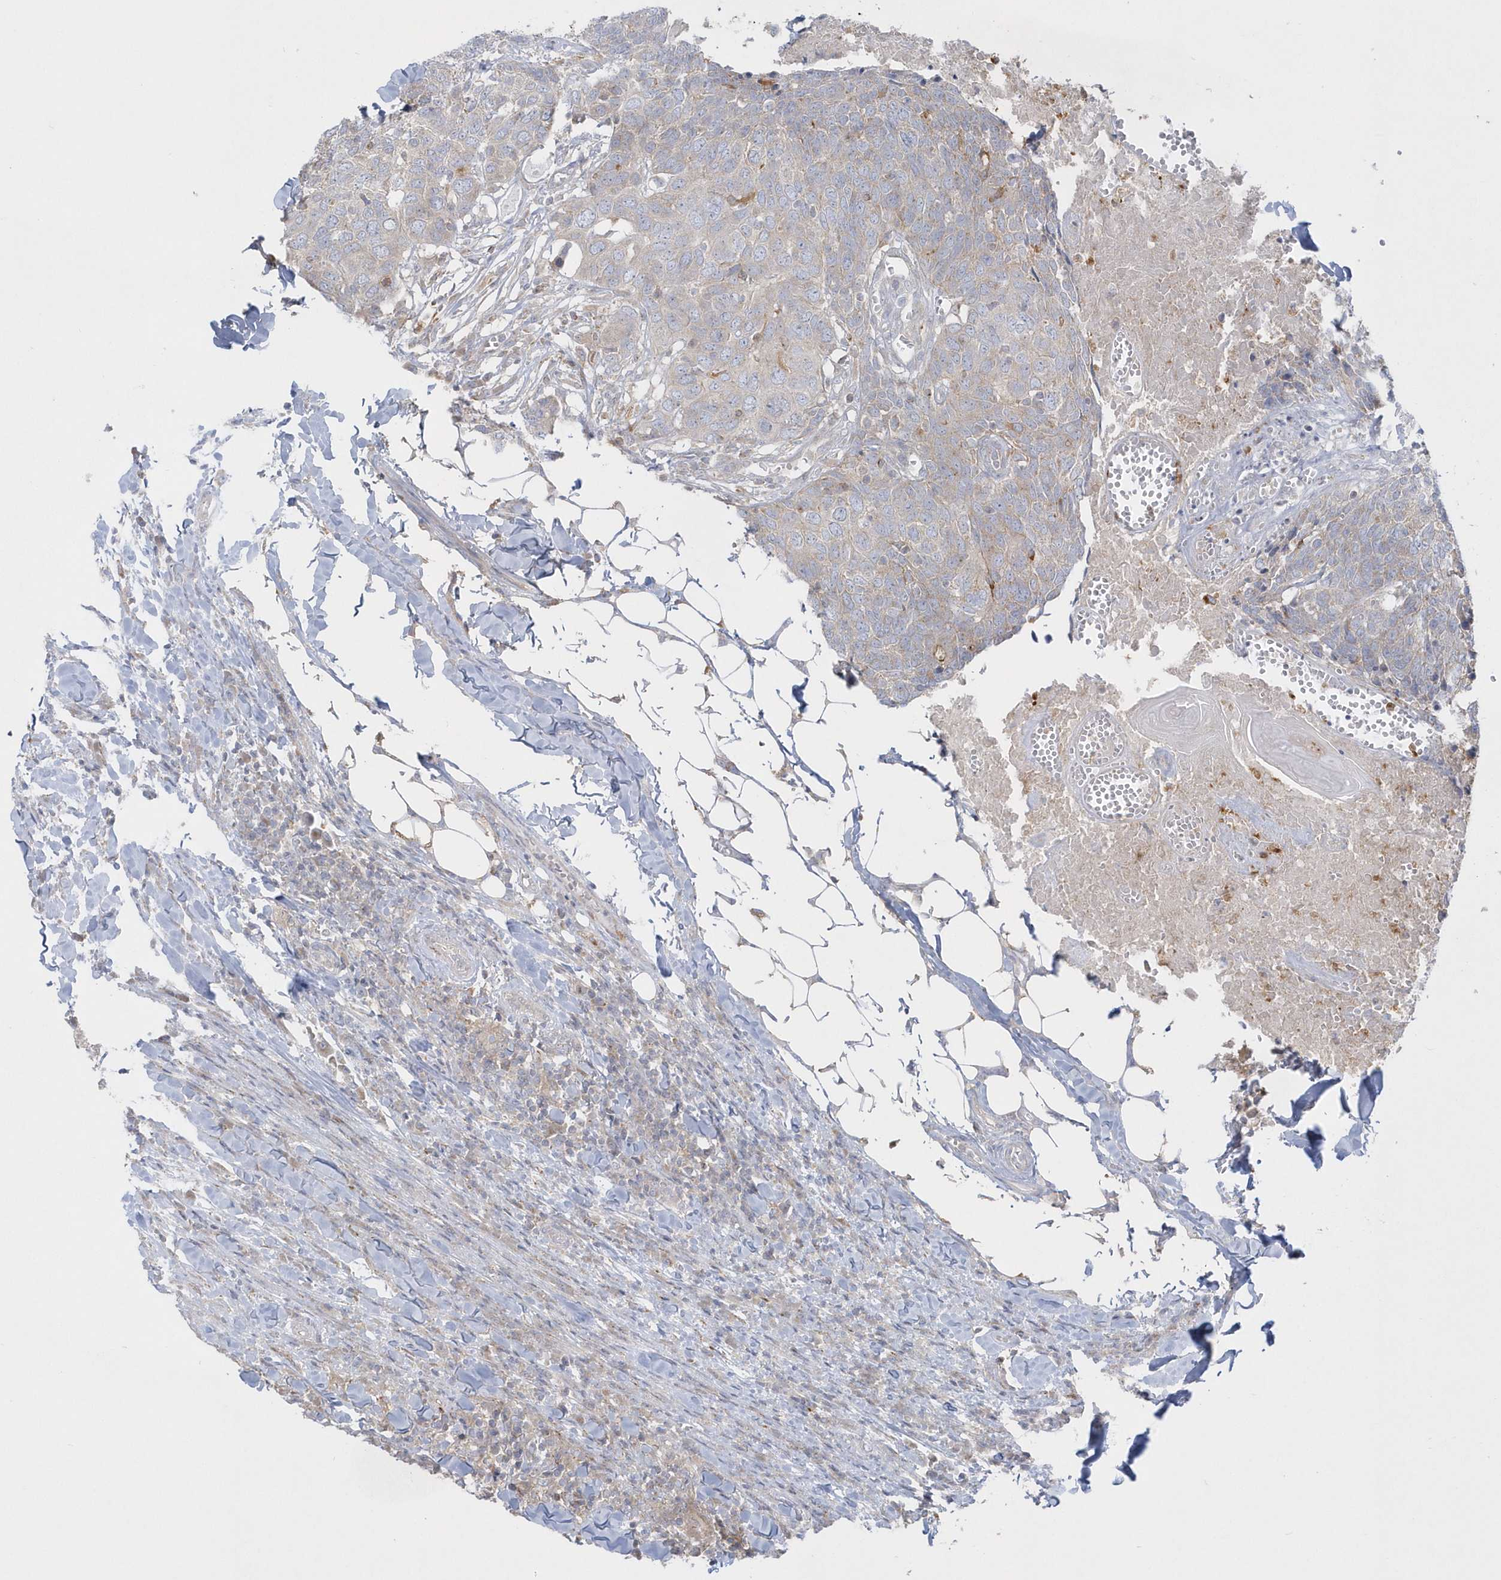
{"staining": {"intensity": "negative", "quantity": "none", "location": "none"}, "tissue": "head and neck cancer", "cell_type": "Tumor cells", "image_type": "cancer", "snomed": [{"axis": "morphology", "description": "Squamous cell carcinoma, NOS"}, {"axis": "topography", "description": "Head-Neck"}], "caption": "Immunohistochemistry (IHC) of head and neck cancer (squamous cell carcinoma) displays no staining in tumor cells.", "gene": "DNAJC18", "patient": {"sex": "male", "age": 66}}